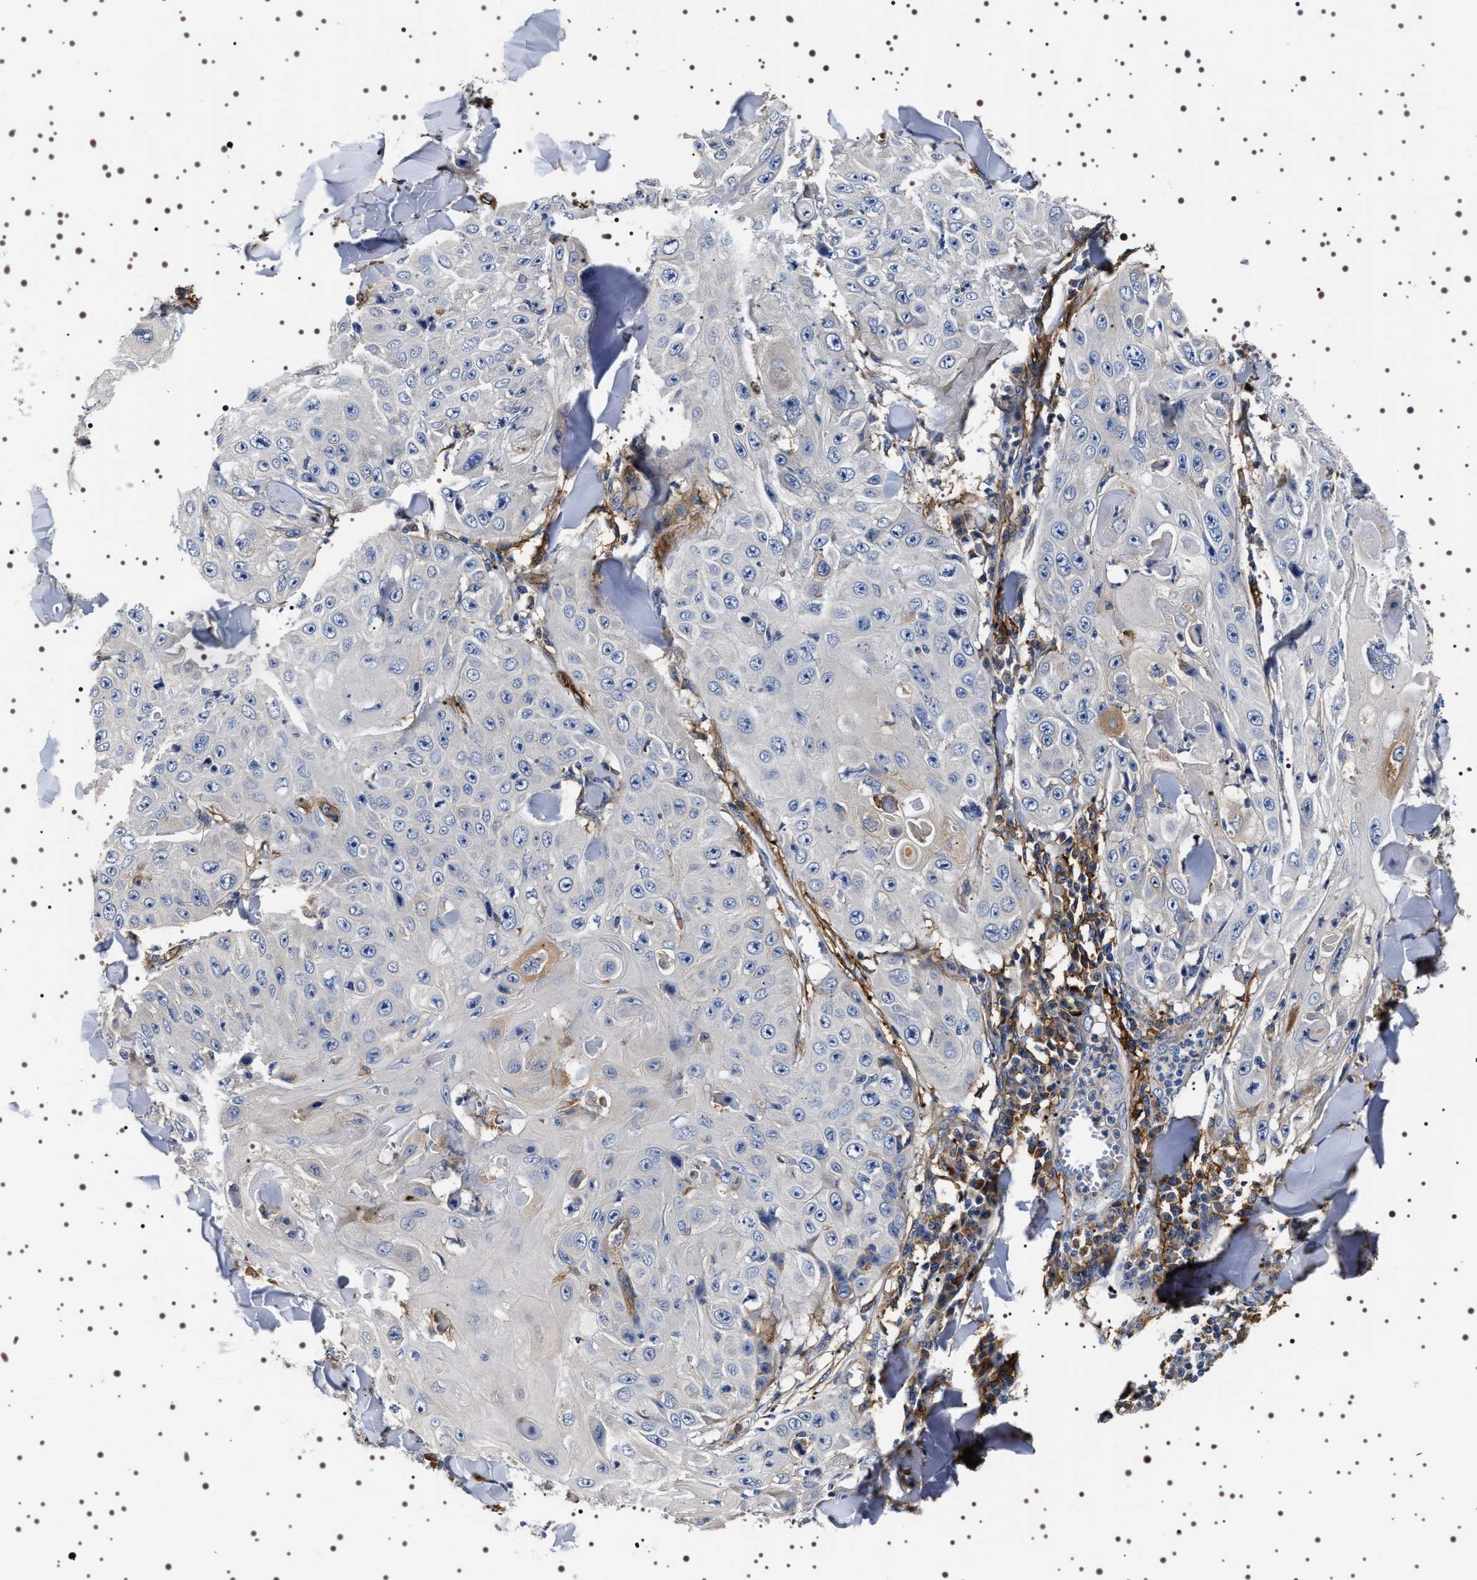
{"staining": {"intensity": "negative", "quantity": "none", "location": "none"}, "tissue": "skin cancer", "cell_type": "Tumor cells", "image_type": "cancer", "snomed": [{"axis": "morphology", "description": "Squamous cell carcinoma, NOS"}, {"axis": "topography", "description": "Skin"}], "caption": "Immunohistochemistry image of human skin cancer (squamous cell carcinoma) stained for a protein (brown), which displays no staining in tumor cells.", "gene": "ALPL", "patient": {"sex": "male", "age": 86}}